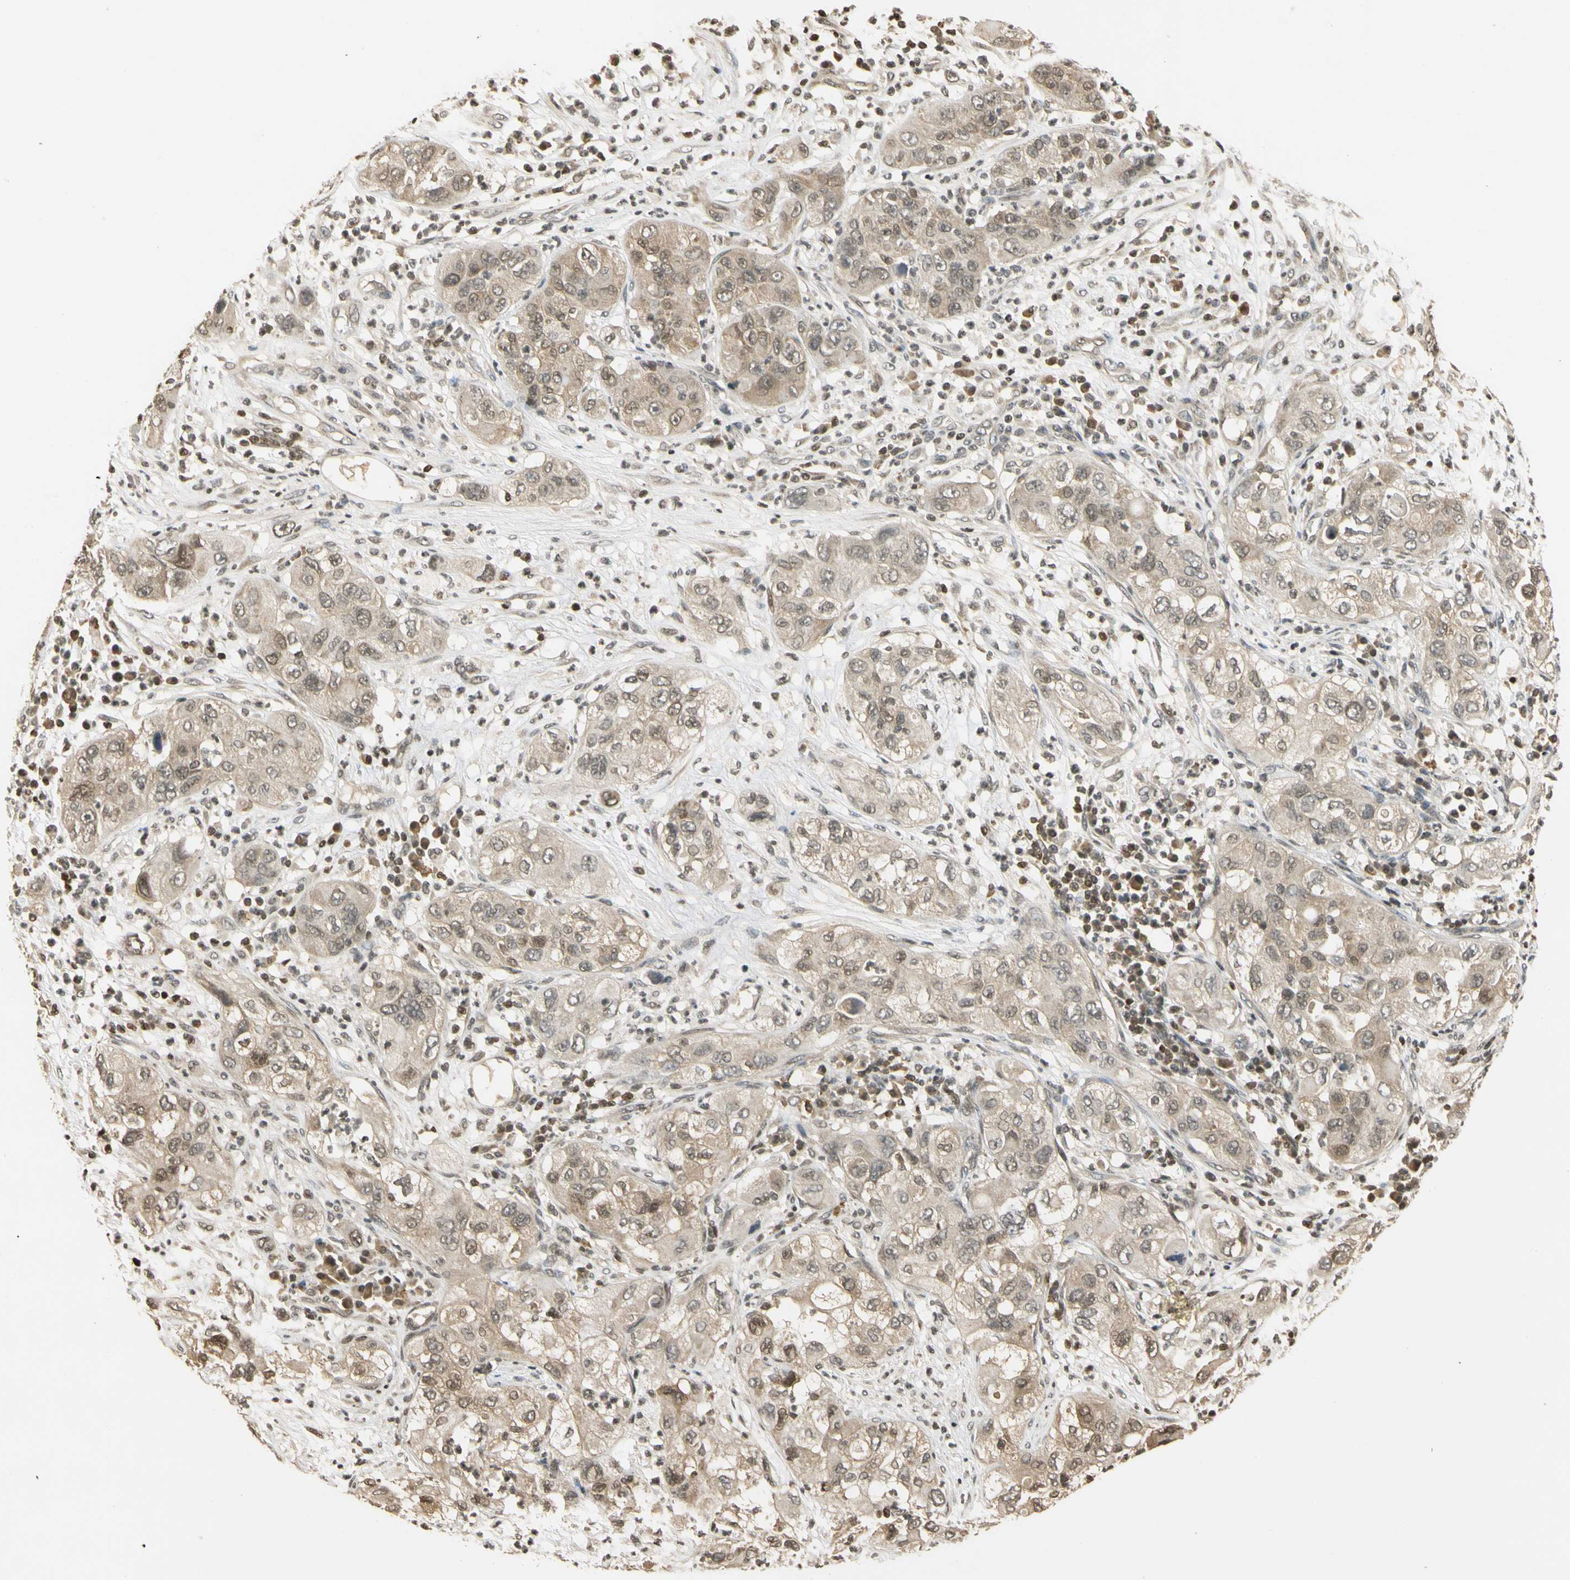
{"staining": {"intensity": "moderate", "quantity": ">75%", "location": "cytoplasmic/membranous,nuclear"}, "tissue": "pancreatic cancer", "cell_type": "Tumor cells", "image_type": "cancer", "snomed": [{"axis": "morphology", "description": "Adenocarcinoma, NOS"}, {"axis": "topography", "description": "Pancreas"}], "caption": "Brown immunohistochemical staining in human adenocarcinoma (pancreatic) reveals moderate cytoplasmic/membranous and nuclear positivity in approximately >75% of tumor cells. (brown staining indicates protein expression, while blue staining denotes nuclei).", "gene": "SOD1", "patient": {"sex": "female", "age": 78}}